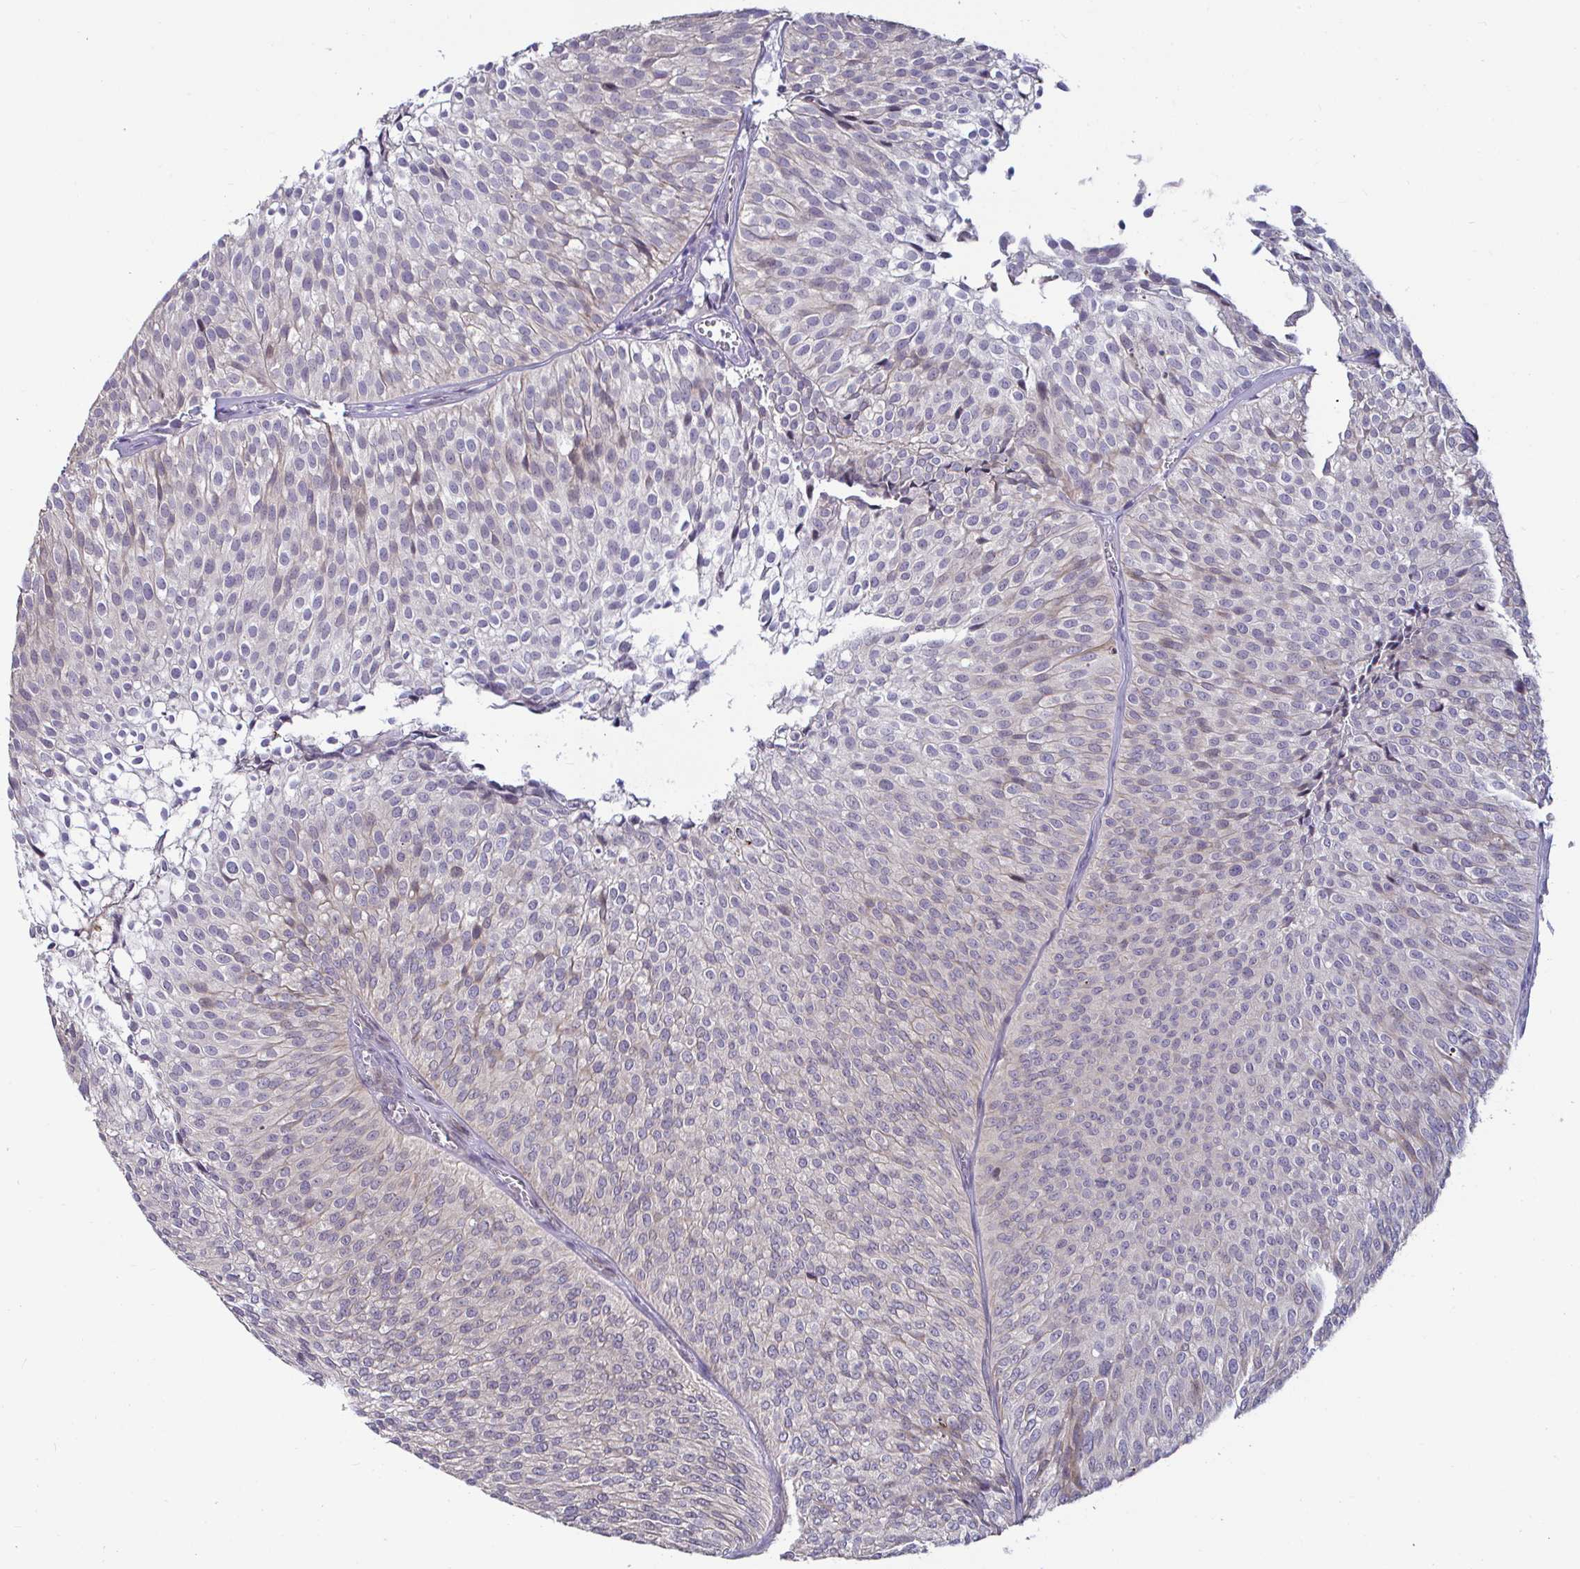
{"staining": {"intensity": "negative", "quantity": "none", "location": "none"}, "tissue": "urothelial cancer", "cell_type": "Tumor cells", "image_type": "cancer", "snomed": [{"axis": "morphology", "description": "Urothelial carcinoma, Low grade"}, {"axis": "topography", "description": "Urinary bladder"}], "caption": "The immunohistochemistry histopathology image has no significant staining in tumor cells of urothelial cancer tissue.", "gene": "GSTM1", "patient": {"sex": "male", "age": 91}}